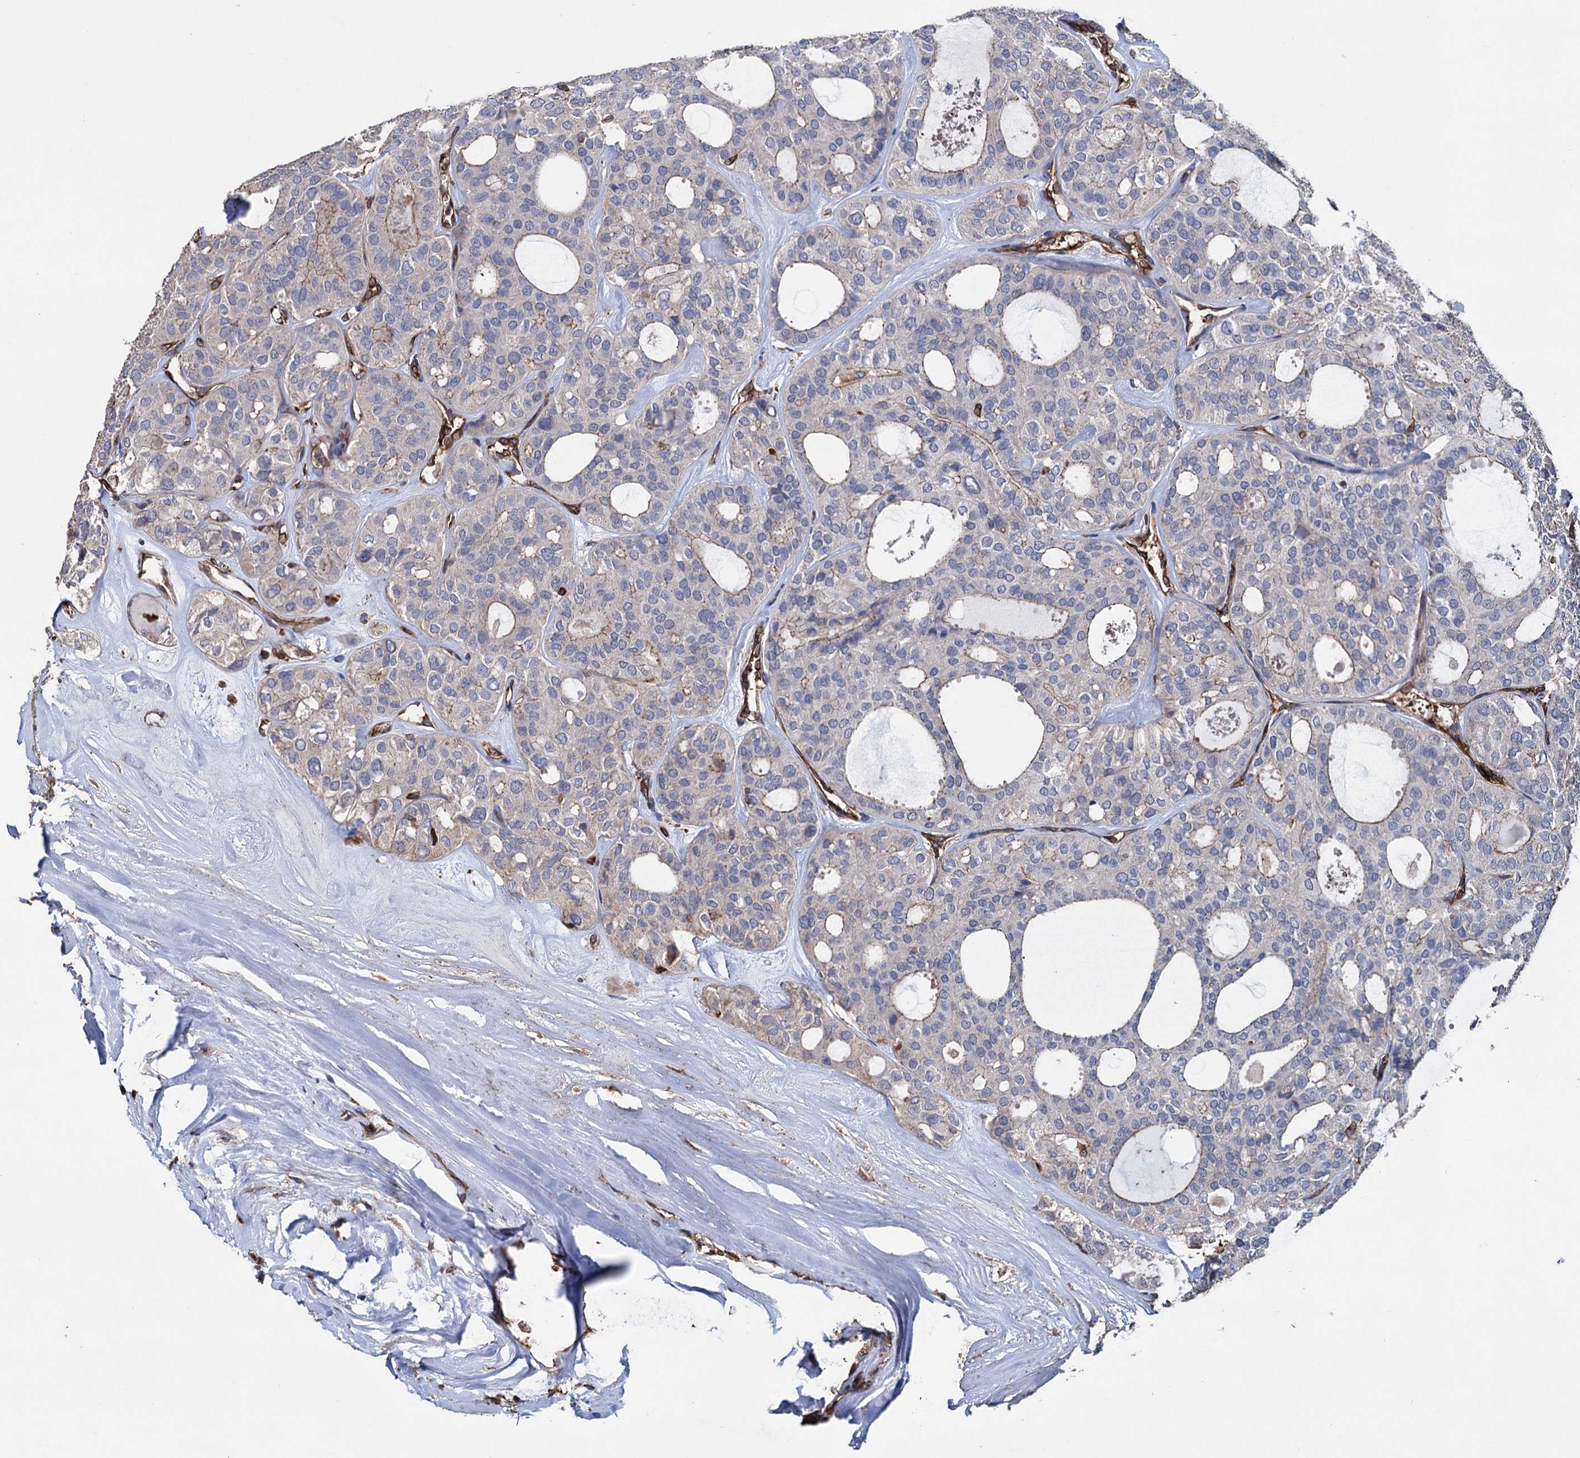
{"staining": {"intensity": "weak", "quantity": "<25%", "location": "cytoplasmic/membranous"}, "tissue": "thyroid cancer", "cell_type": "Tumor cells", "image_type": "cancer", "snomed": [{"axis": "morphology", "description": "Follicular adenoma carcinoma, NOS"}, {"axis": "topography", "description": "Thyroid gland"}], "caption": "There is no significant expression in tumor cells of thyroid cancer.", "gene": "STING1", "patient": {"sex": "male", "age": 75}}